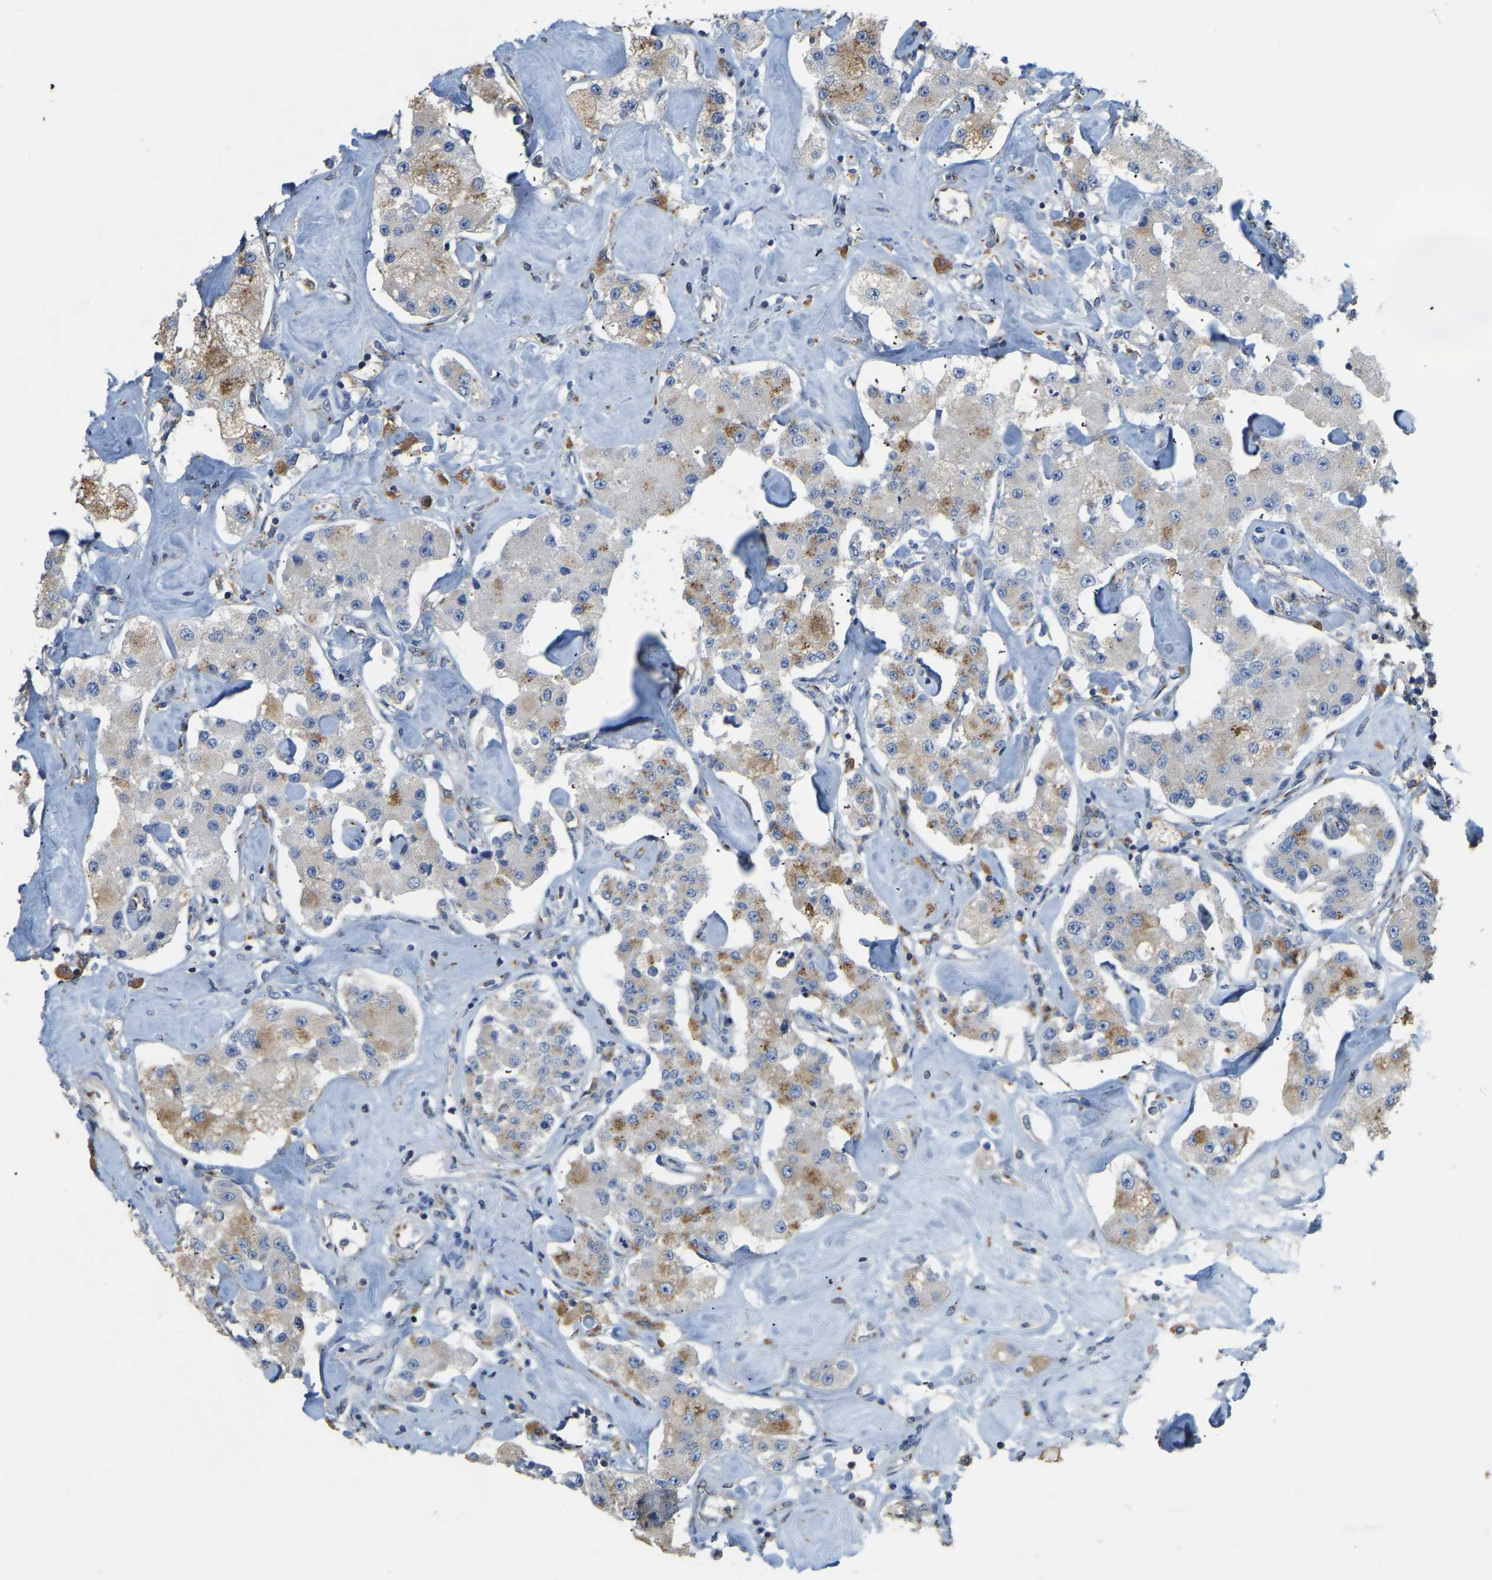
{"staining": {"intensity": "moderate", "quantity": "25%-75%", "location": "cytoplasmic/membranous"}, "tissue": "carcinoid", "cell_type": "Tumor cells", "image_type": "cancer", "snomed": [{"axis": "morphology", "description": "Carcinoid, malignant, NOS"}, {"axis": "topography", "description": "Pancreas"}], "caption": "Carcinoid was stained to show a protein in brown. There is medium levels of moderate cytoplasmic/membranous positivity in approximately 25%-75% of tumor cells.", "gene": "FAM174A", "patient": {"sex": "male", "age": 41}}